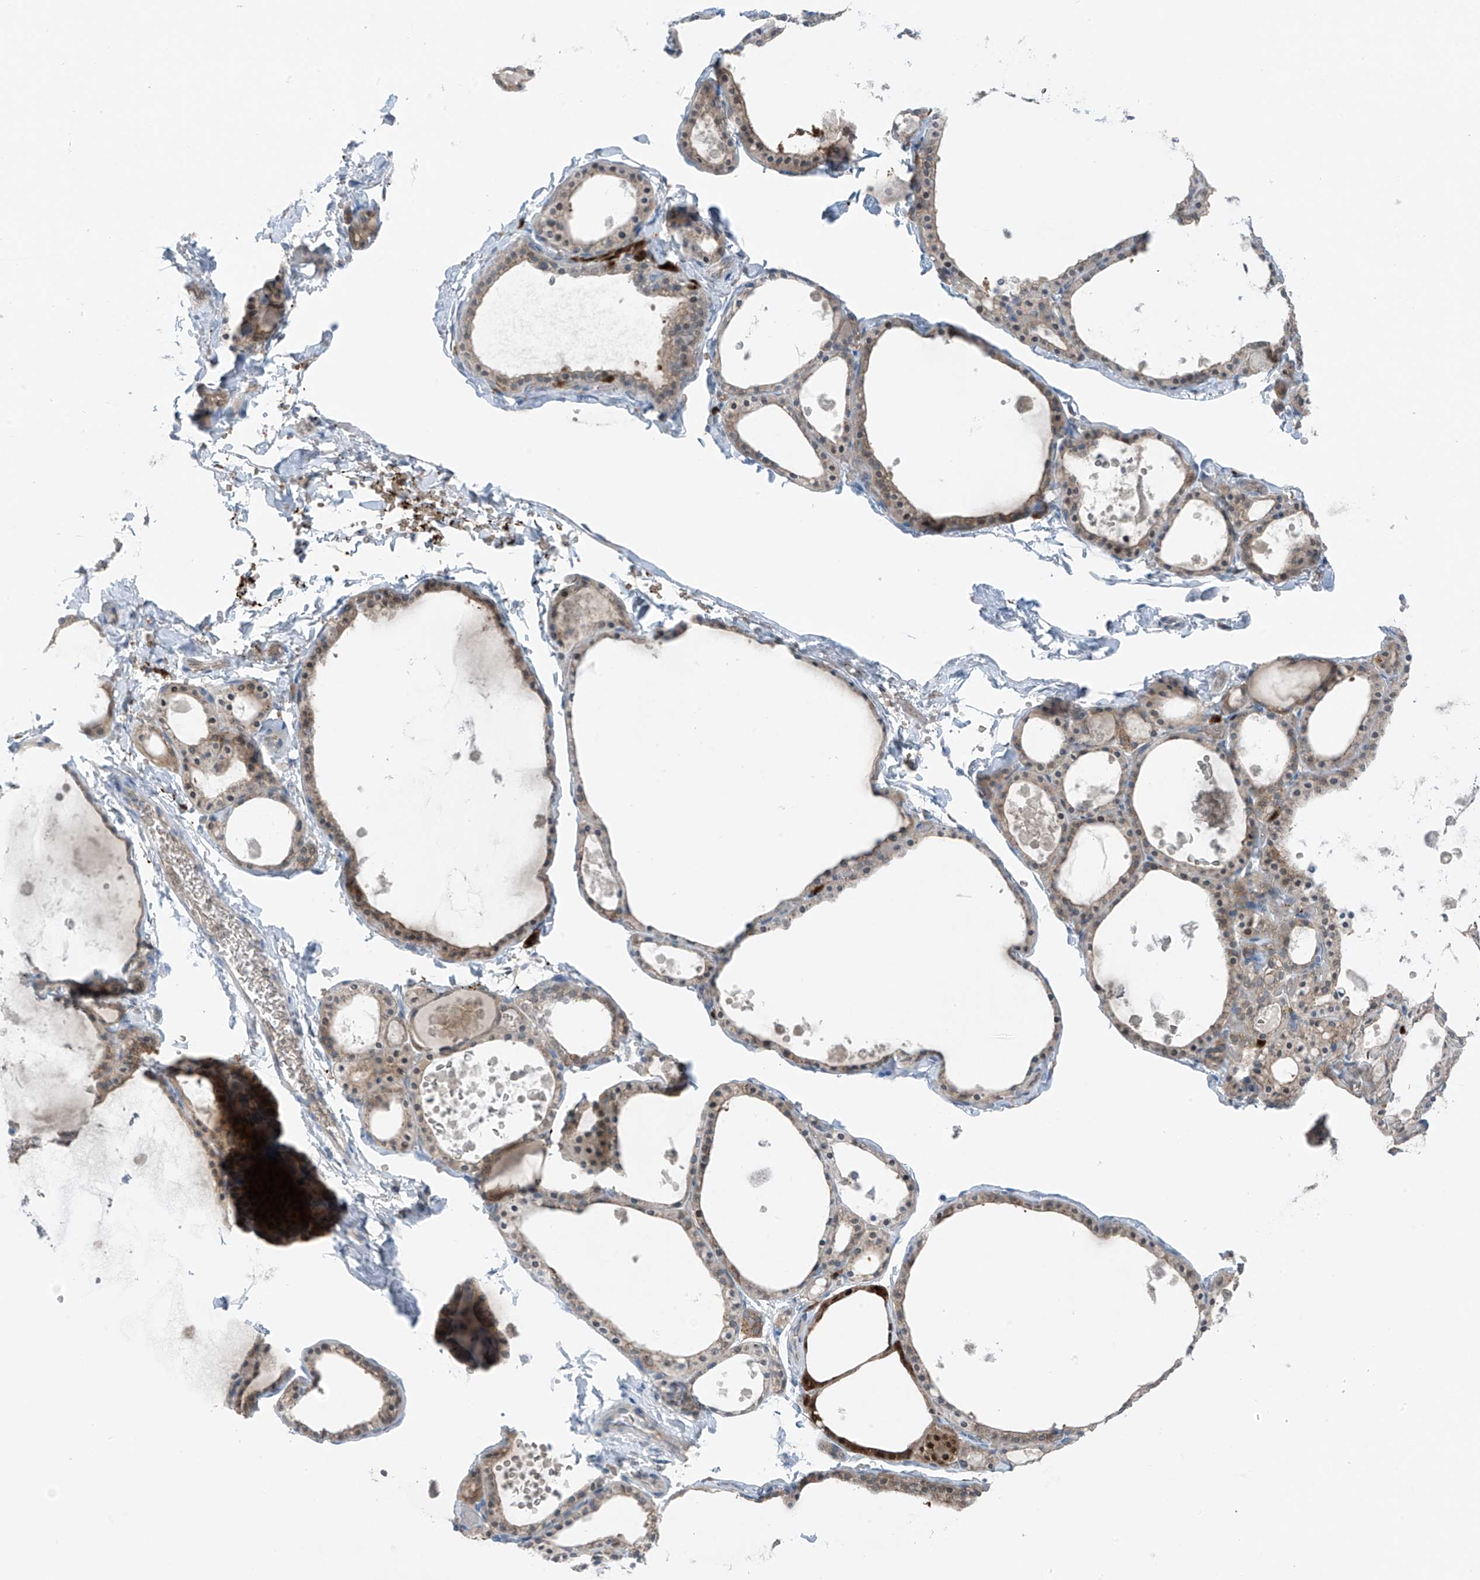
{"staining": {"intensity": "moderate", "quantity": "25%-75%", "location": "cytoplasmic/membranous,nuclear"}, "tissue": "thyroid gland", "cell_type": "Glandular cells", "image_type": "normal", "snomed": [{"axis": "morphology", "description": "Normal tissue, NOS"}, {"axis": "topography", "description": "Thyroid gland"}], "caption": "Brown immunohistochemical staining in benign human thyroid gland shows moderate cytoplasmic/membranous,nuclear expression in about 25%-75% of glandular cells.", "gene": "SLC12A6", "patient": {"sex": "male", "age": 56}}